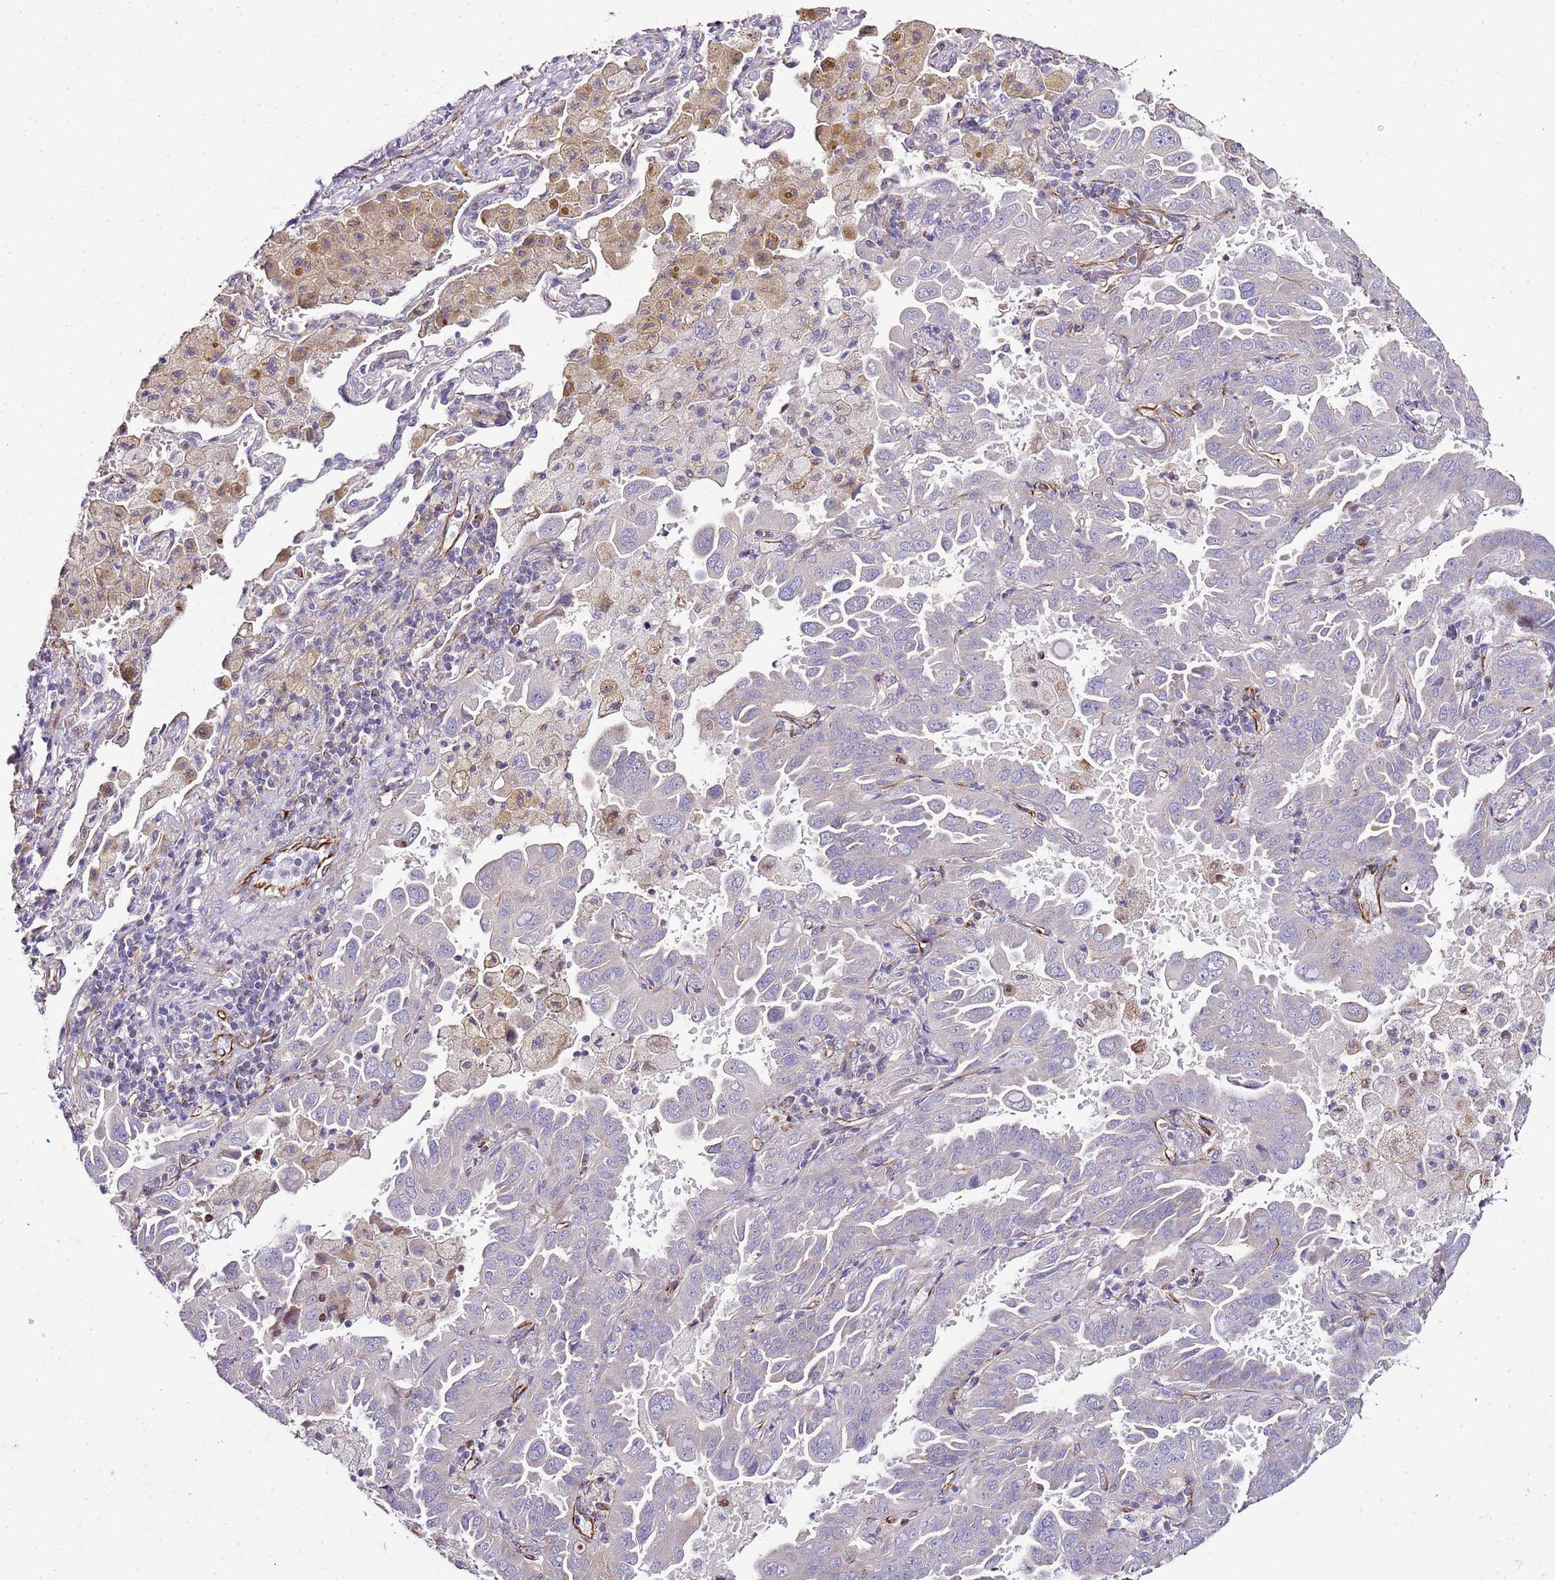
{"staining": {"intensity": "negative", "quantity": "none", "location": "none"}, "tissue": "lung cancer", "cell_type": "Tumor cells", "image_type": "cancer", "snomed": [{"axis": "morphology", "description": "Adenocarcinoma, NOS"}, {"axis": "topography", "description": "Lung"}], "caption": "Tumor cells show no significant protein expression in lung cancer (adenocarcinoma).", "gene": "ZNF786", "patient": {"sex": "male", "age": 64}}